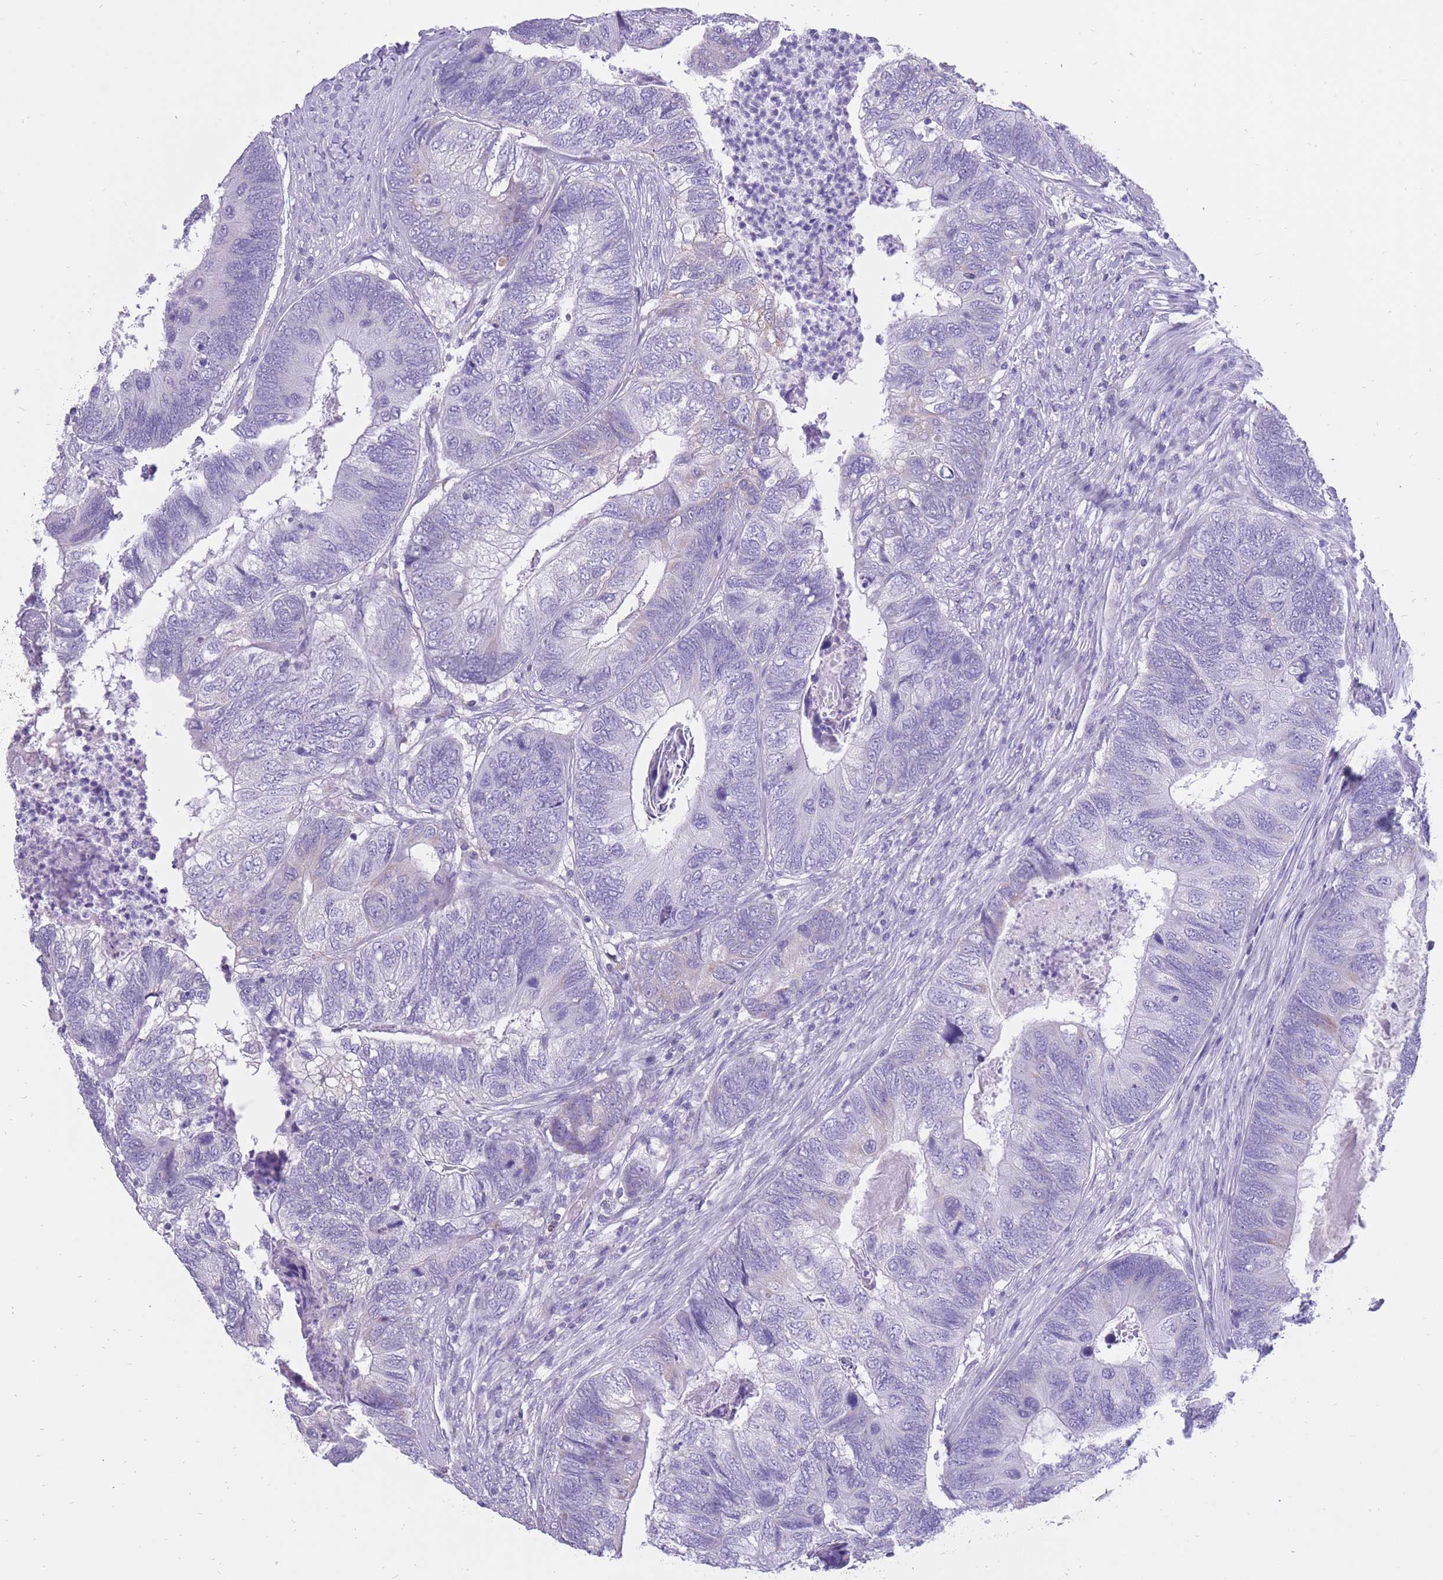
{"staining": {"intensity": "negative", "quantity": "none", "location": "none"}, "tissue": "colorectal cancer", "cell_type": "Tumor cells", "image_type": "cancer", "snomed": [{"axis": "morphology", "description": "Adenocarcinoma, NOS"}, {"axis": "topography", "description": "Colon"}], "caption": "This micrograph is of colorectal adenocarcinoma stained with immunohistochemistry to label a protein in brown with the nuclei are counter-stained blue. There is no positivity in tumor cells.", "gene": "INTS2", "patient": {"sex": "female", "age": 67}}